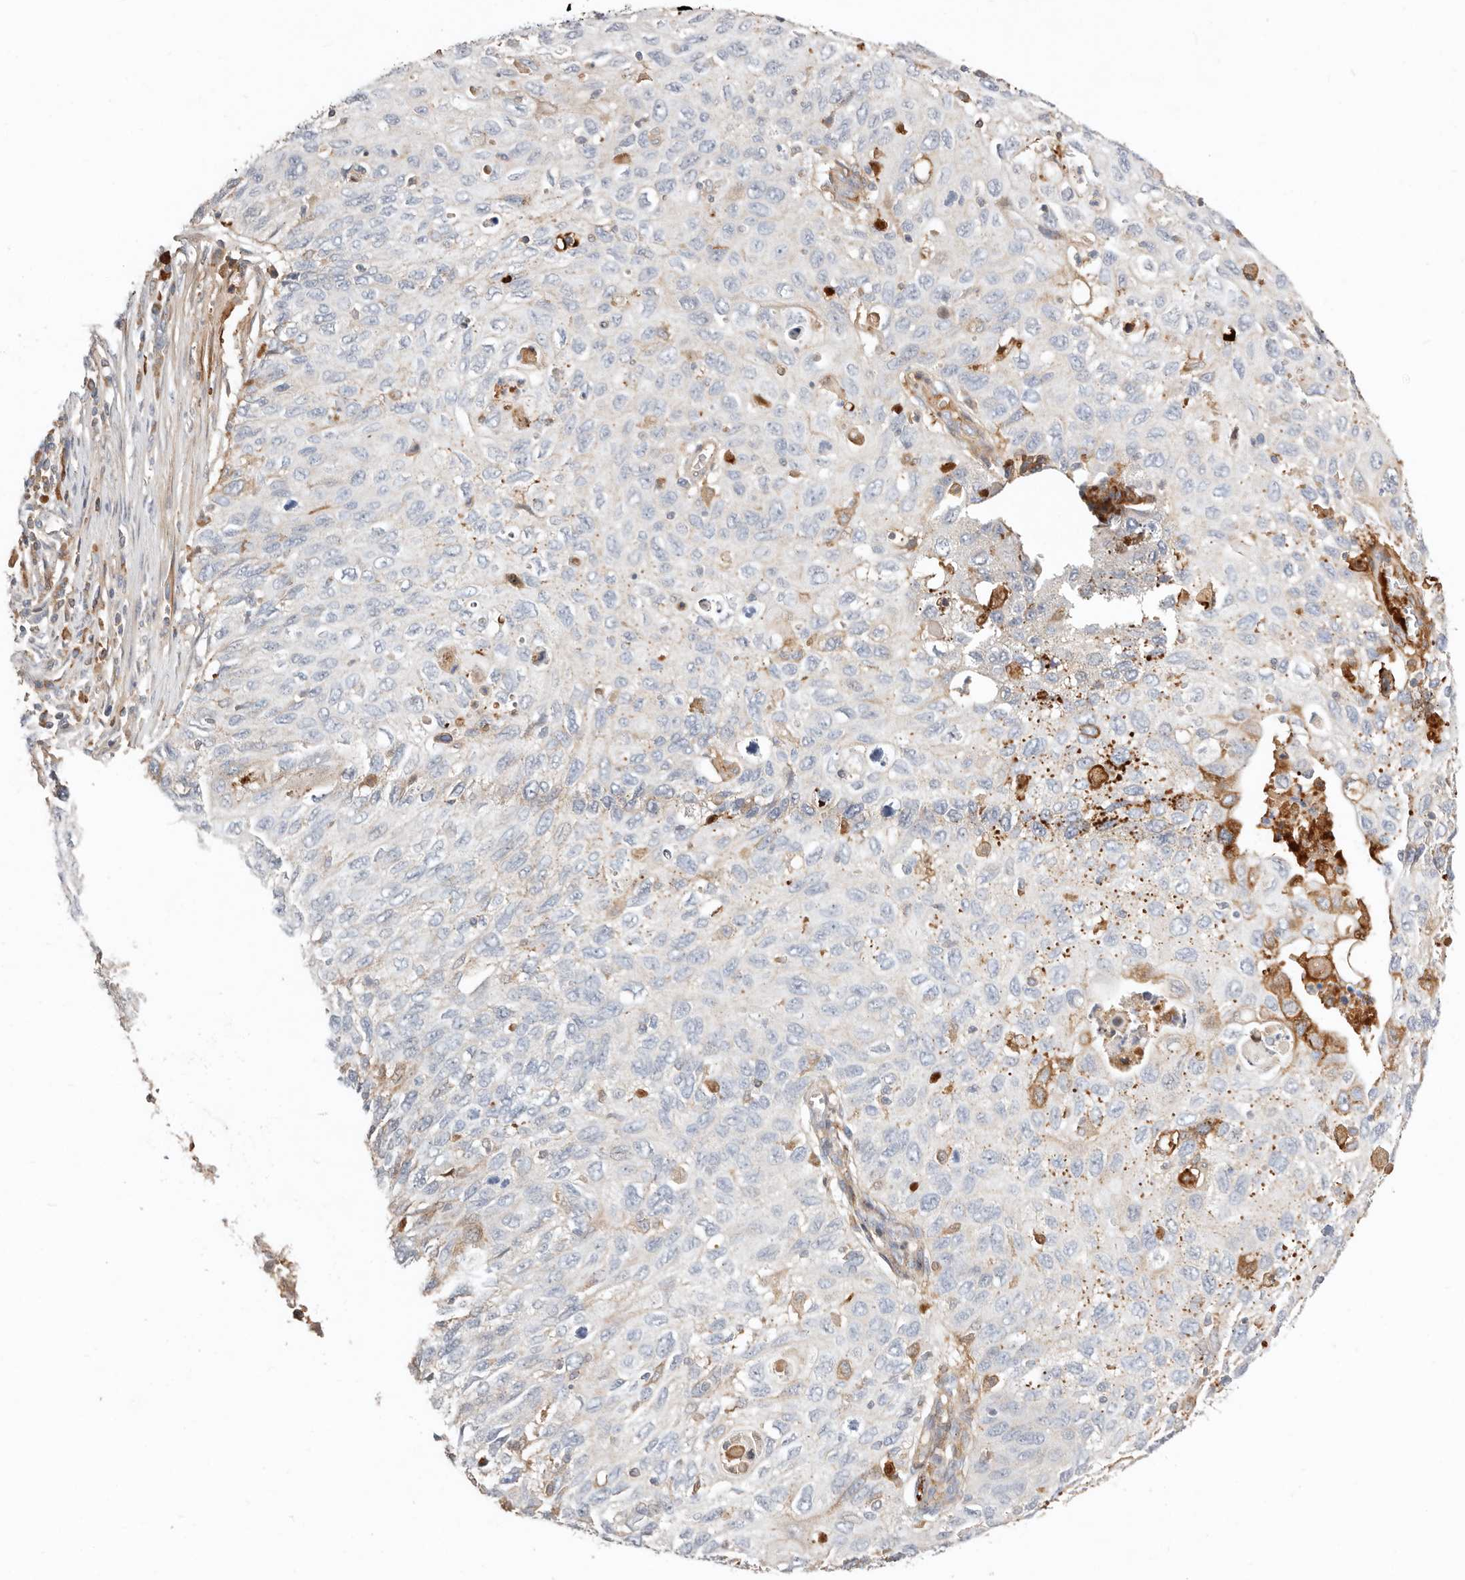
{"staining": {"intensity": "negative", "quantity": "none", "location": "none"}, "tissue": "cervical cancer", "cell_type": "Tumor cells", "image_type": "cancer", "snomed": [{"axis": "morphology", "description": "Squamous cell carcinoma, NOS"}, {"axis": "topography", "description": "Cervix"}], "caption": "DAB immunohistochemical staining of human cervical squamous cell carcinoma exhibits no significant staining in tumor cells.", "gene": "MTFR2", "patient": {"sex": "female", "age": 70}}